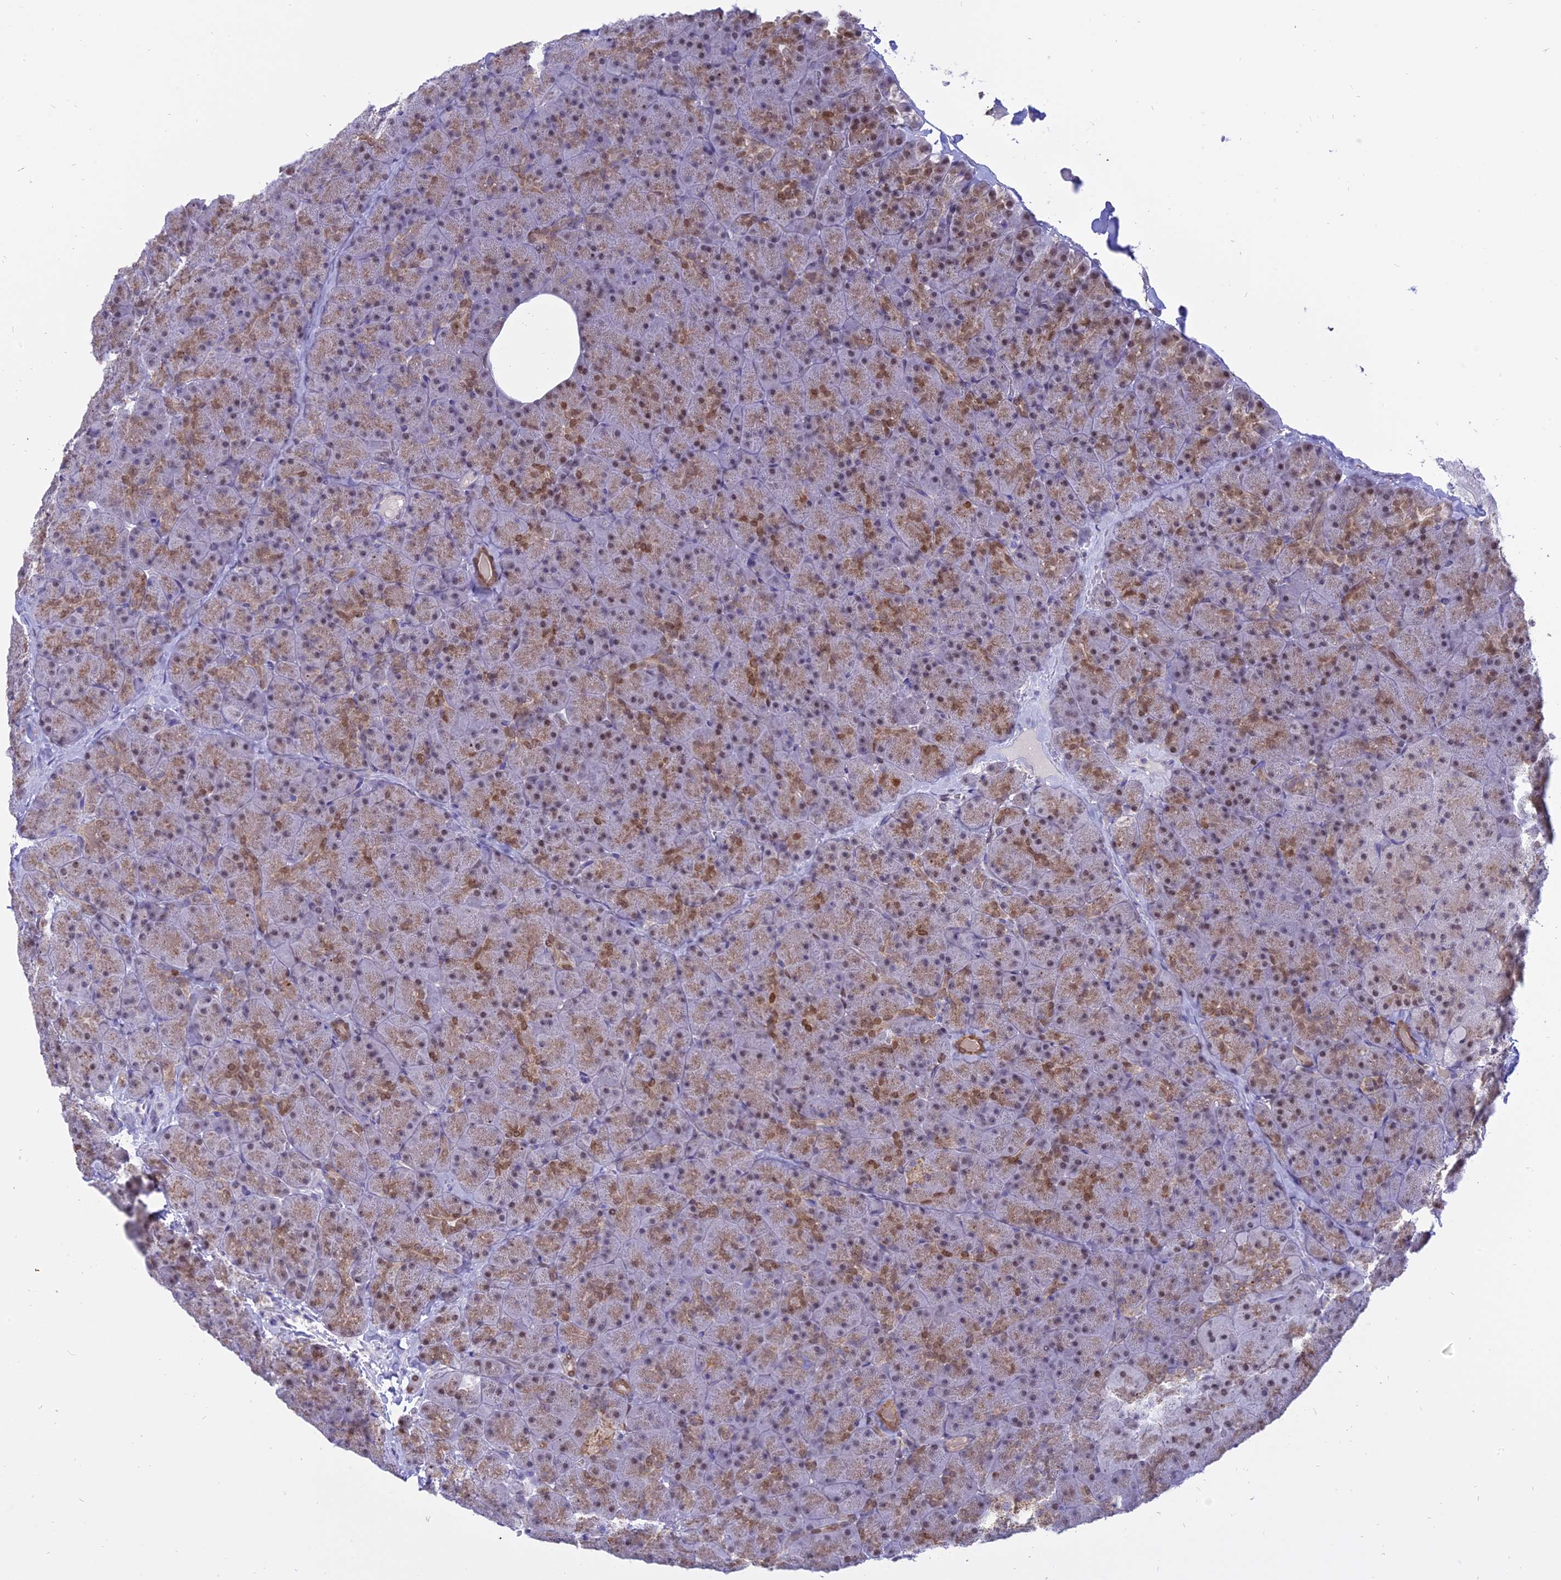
{"staining": {"intensity": "moderate", "quantity": "<25%", "location": "cytoplasmic/membranous,nuclear"}, "tissue": "pancreas", "cell_type": "Exocrine glandular cells", "image_type": "normal", "snomed": [{"axis": "morphology", "description": "Normal tissue, NOS"}, {"axis": "topography", "description": "Pancreas"}], "caption": "Protein expression analysis of unremarkable human pancreas reveals moderate cytoplasmic/membranous,nuclear staining in approximately <25% of exocrine glandular cells. (Brightfield microscopy of DAB IHC at high magnification).", "gene": "CENPV", "patient": {"sex": "male", "age": 36}}